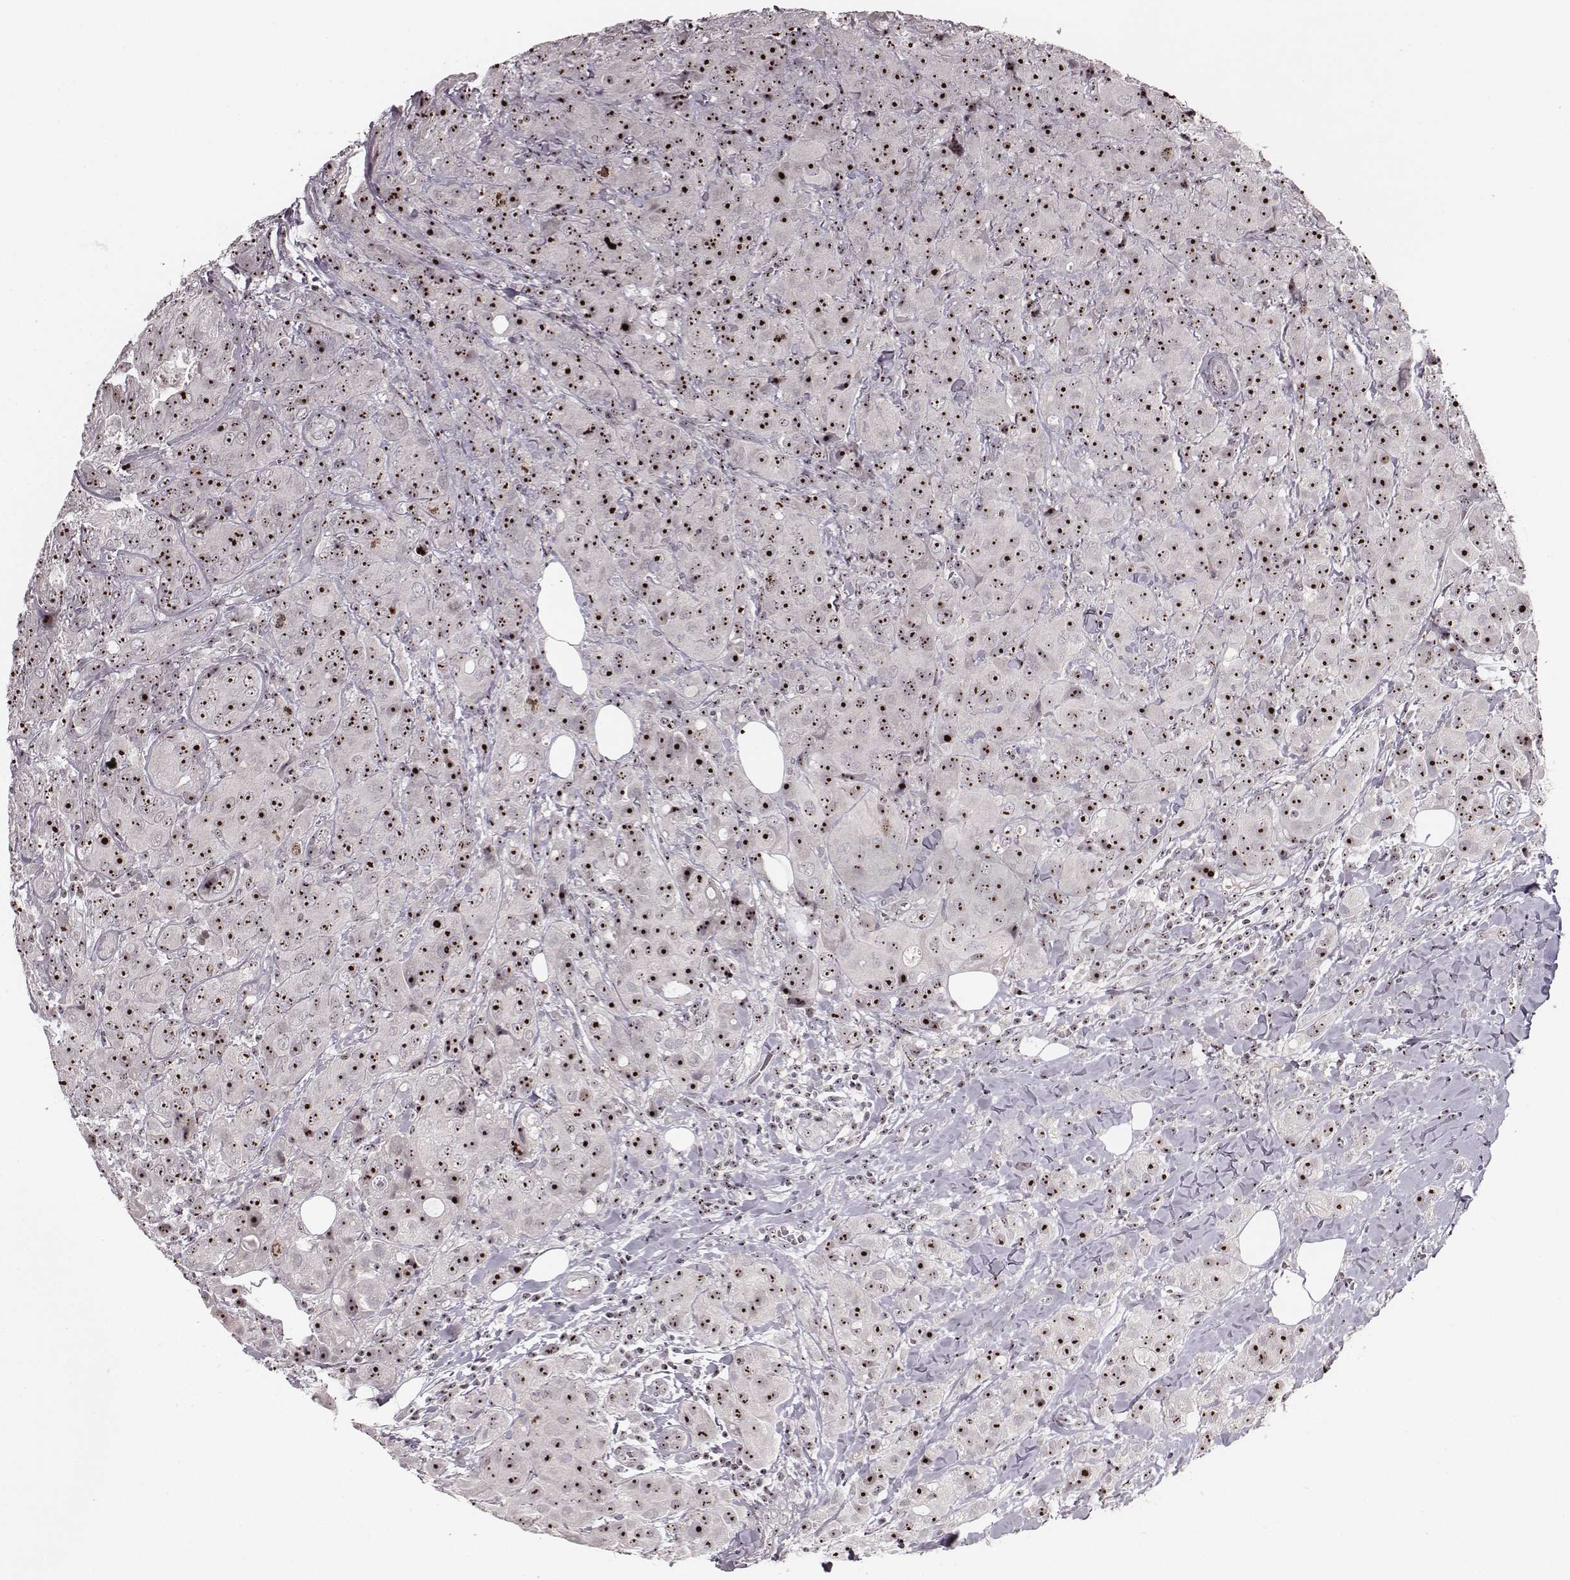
{"staining": {"intensity": "strong", "quantity": ">75%", "location": "nuclear"}, "tissue": "breast cancer", "cell_type": "Tumor cells", "image_type": "cancer", "snomed": [{"axis": "morphology", "description": "Duct carcinoma"}, {"axis": "topography", "description": "Breast"}], "caption": "Immunohistochemical staining of human breast cancer (invasive ductal carcinoma) displays strong nuclear protein positivity in approximately >75% of tumor cells.", "gene": "NOP56", "patient": {"sex": "female", "age": 43}}